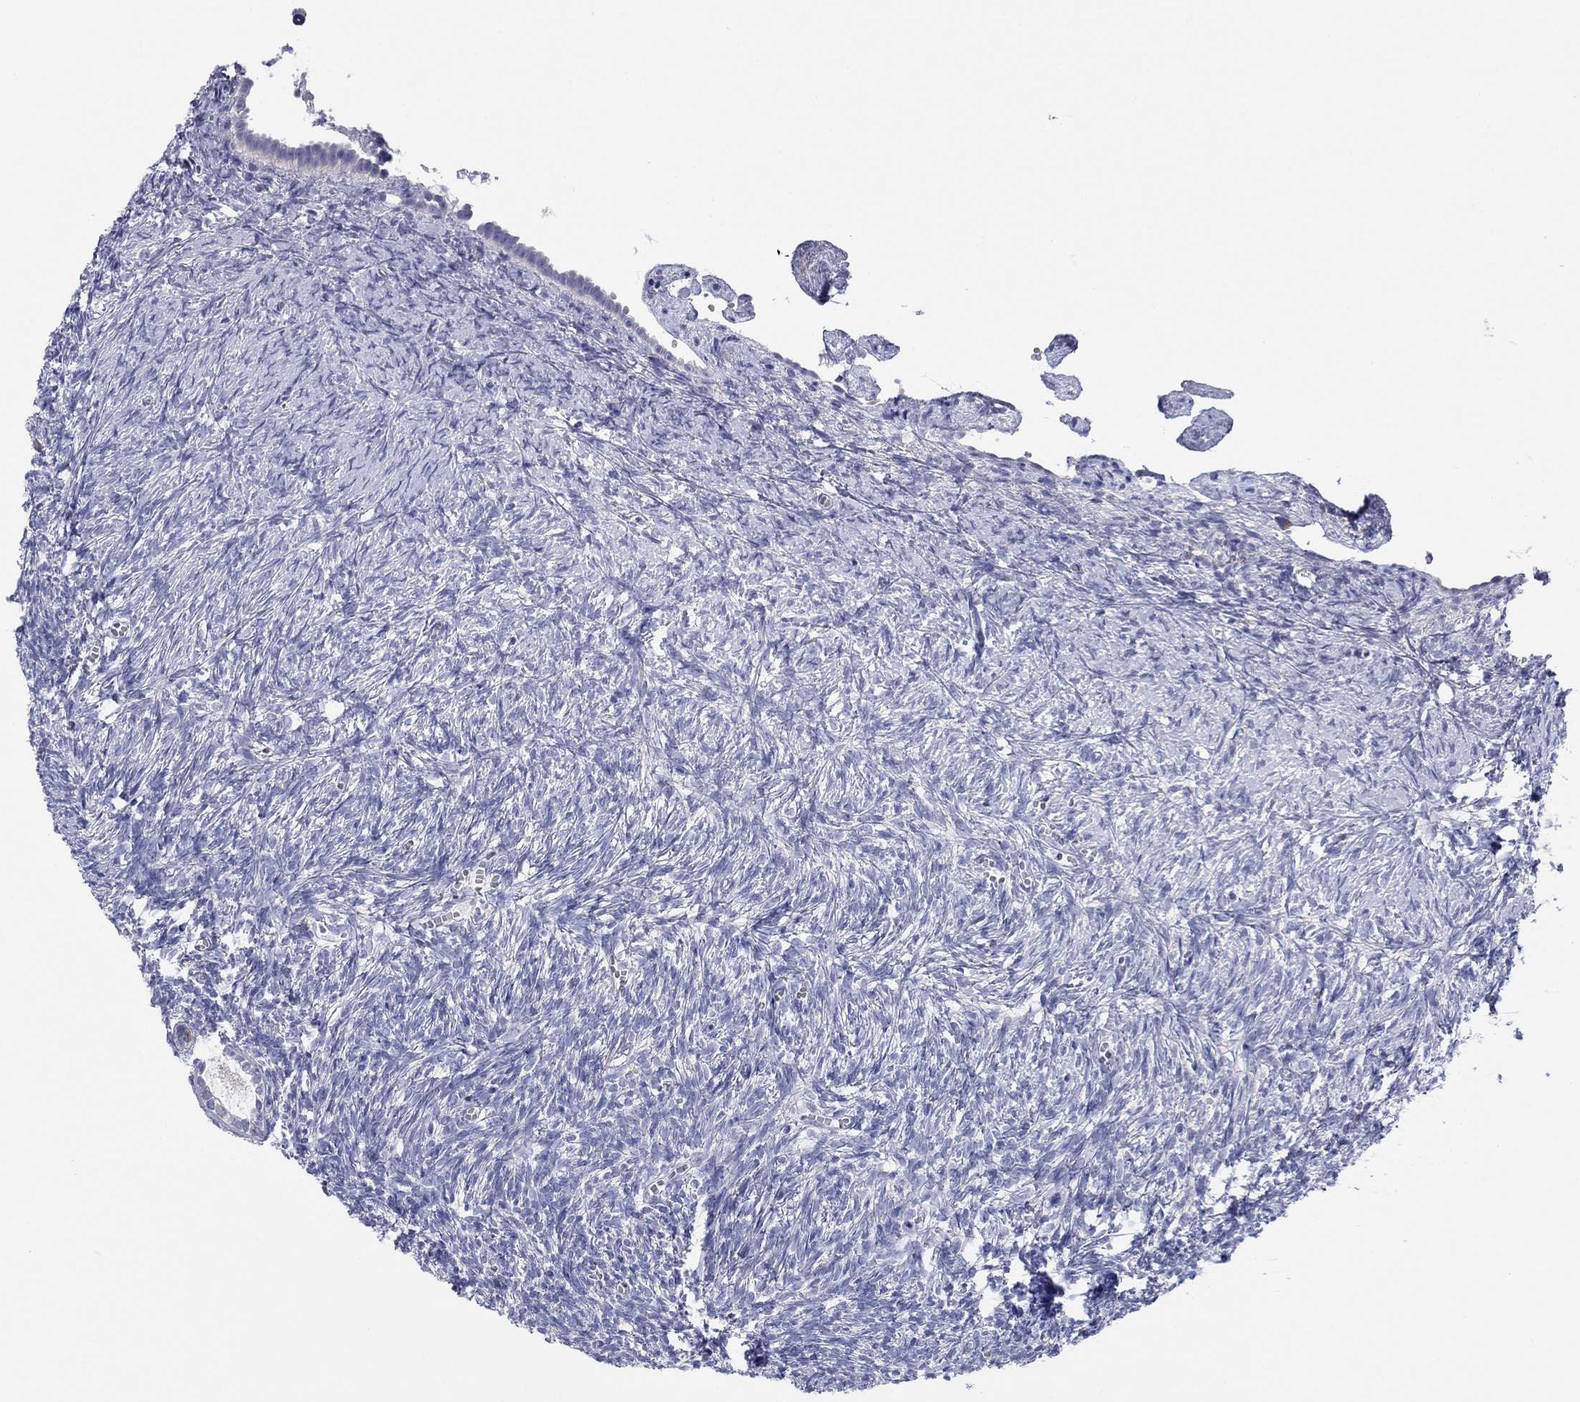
{"staining": {"intensity": "negative", "quantity": "none", "location": "none"}, "tissue": "ovary", "cell_type": "Follicle cells", "image_type": "normal", "snomed": [{"axis": "morphology", "description": "Normal tissue, NOS"}, {"axis": "topography", "description": "Ovary"}], "caption": "Follicle cells are negative for brown protein staining in unremarkable ovary. (DAB immunohistochemistry (IHC) visualized using brightfield microscopy, high magnification).", "gene": "MGST3", "patient": {"sex": "female", "age": 43}}